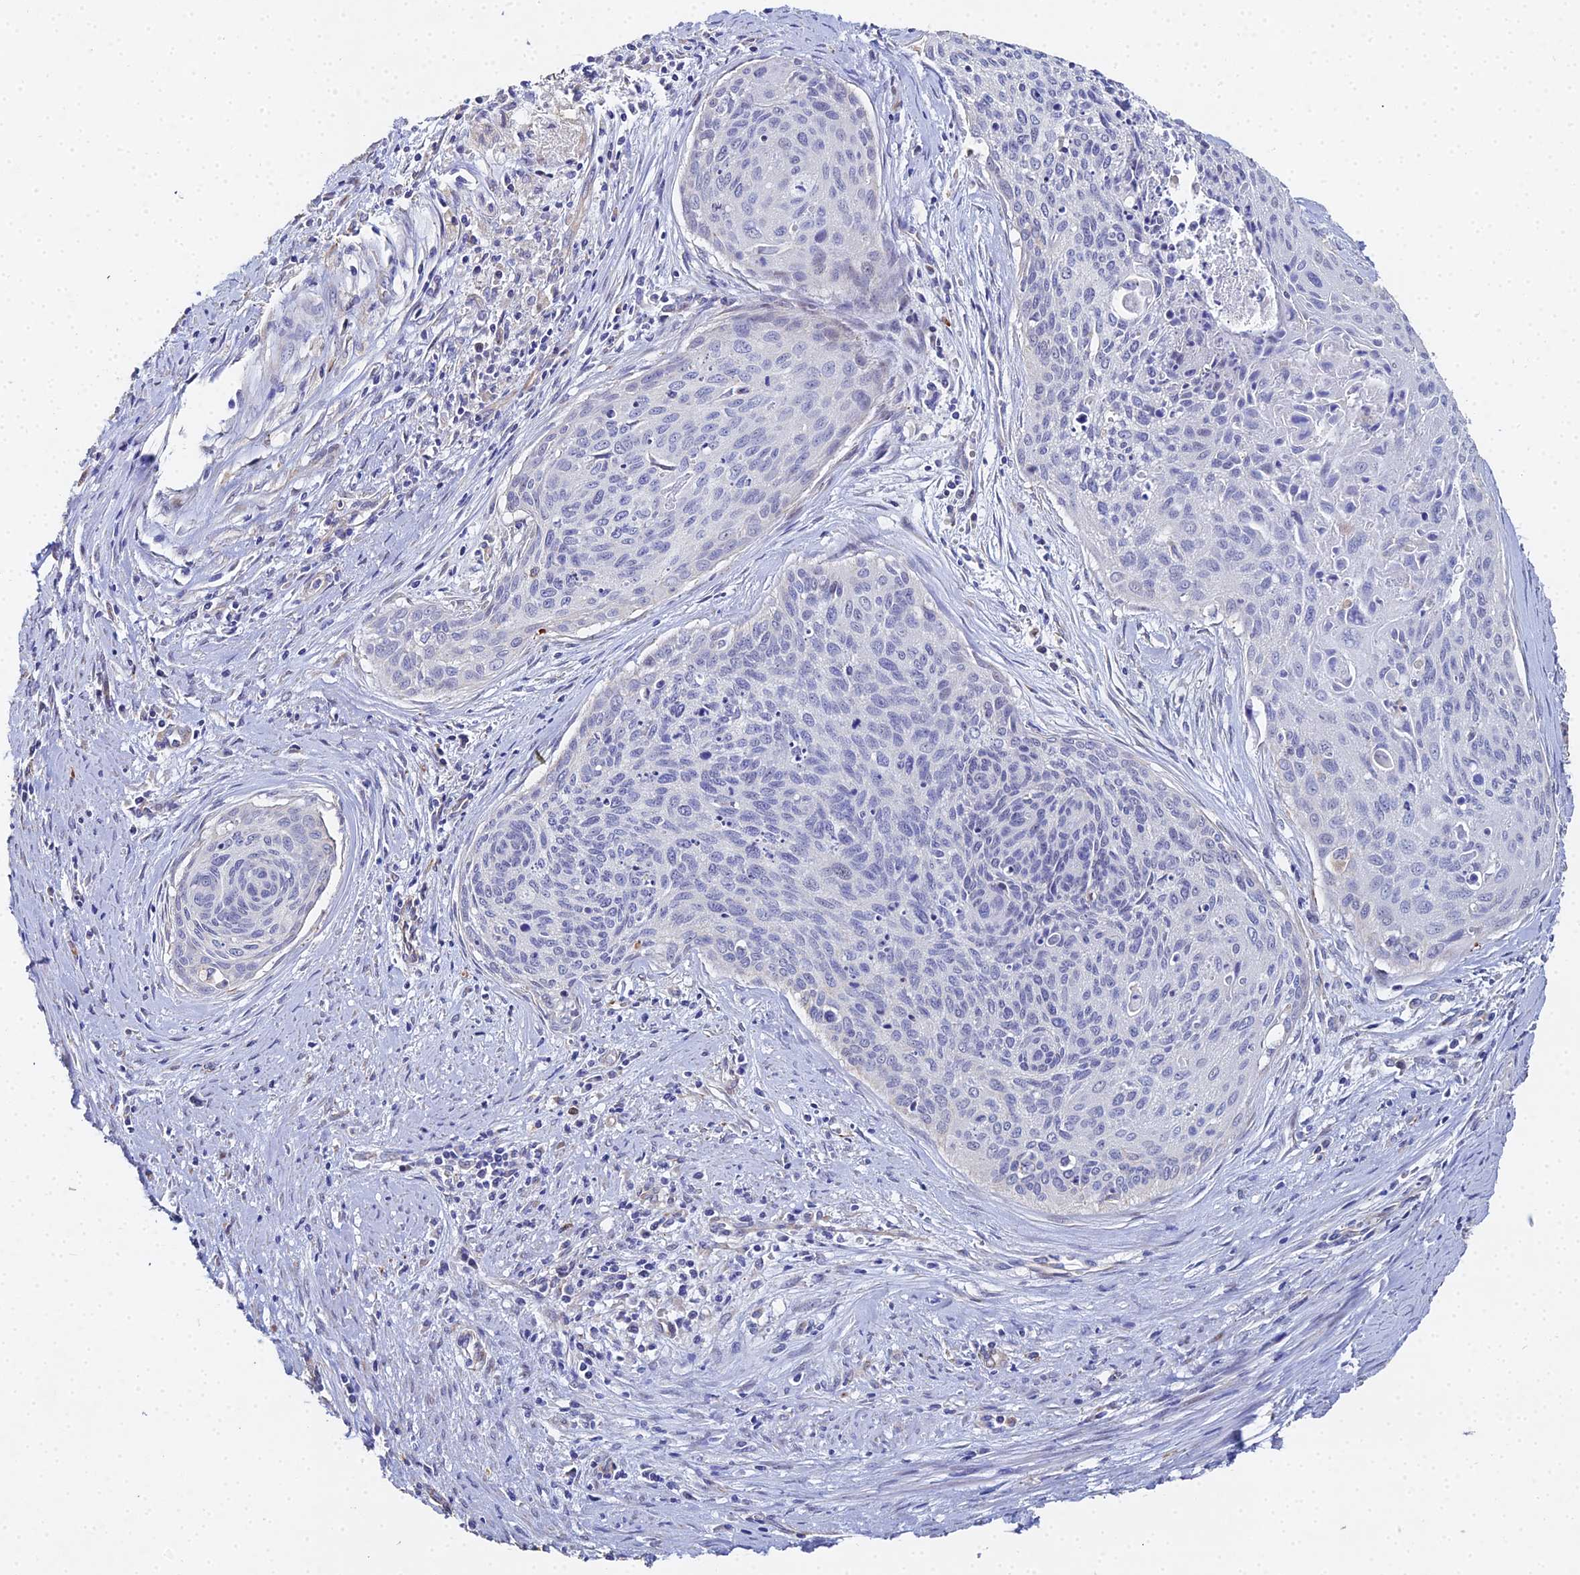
{"staining": {"intensity": "negative", "quantity": "none", "location": "none"}, "tissue": "cervical cancer", "cell_type": "Tumor cells", "image_type": "cancer", "snomed": [{"axis": "morphology", "description": "Squamous cell carcinoma, NOS"}, {"axis": "topography", "description": "Cervix"}], "caption": "Protein analysis of squamous cell carcinoma (cervical) demonstrates no significant expression in tumor cells.", "gene": "ENSG00000268674", "patient": {"sex": "female", "age": 55}}